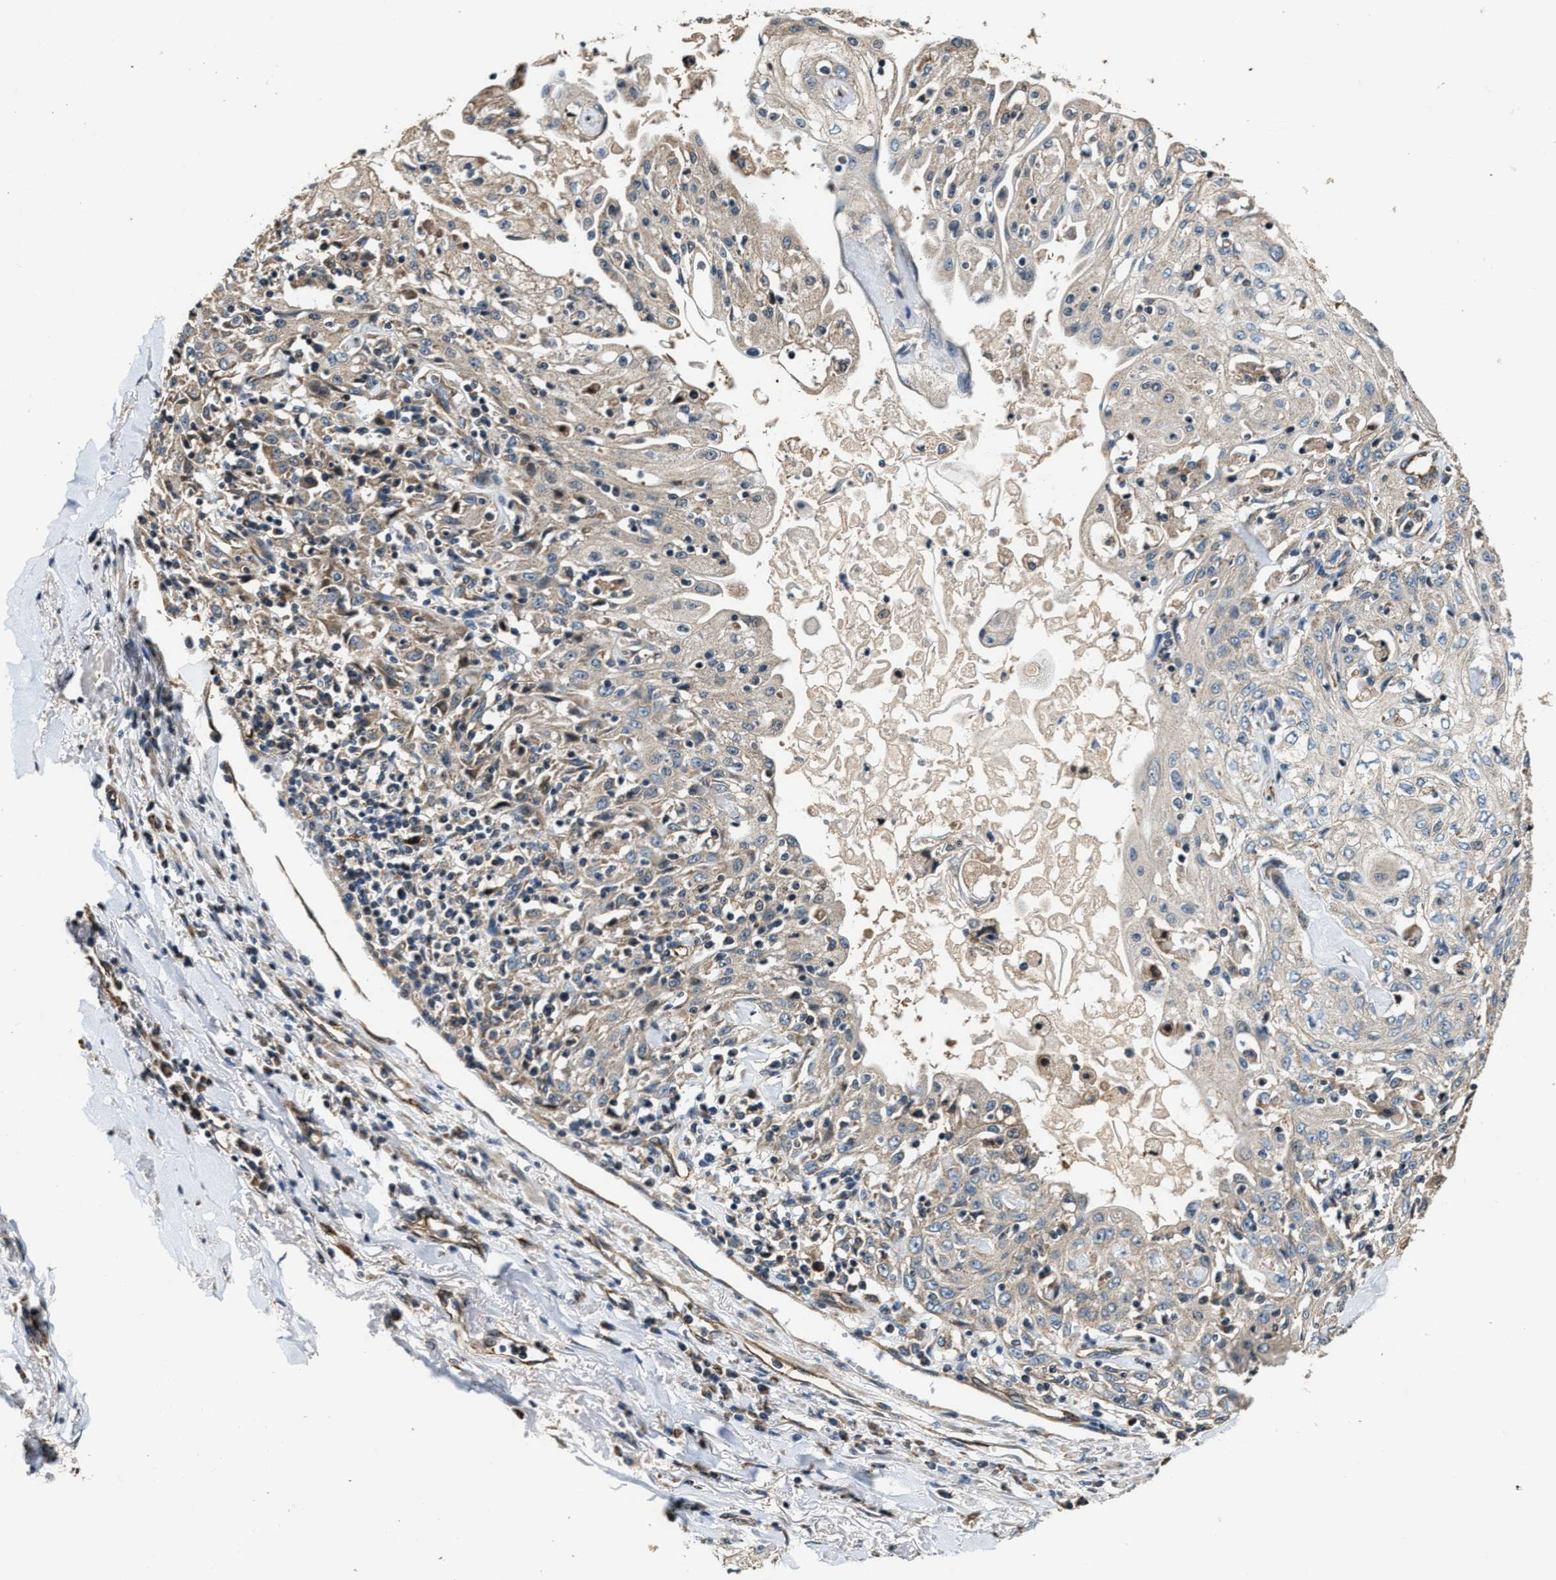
{"staining": {"intensity": "weak", "quantity": "<25%", "location": "cytoplasmic/membranous"}, "tissue": "skin cancer", "cell_type": "Tumor cells", "image_type": "cancer", "snomed": [{"axis": "morphology", "description": "Squamous cell carcinoma, NOS"}, {"axis": "morphology", "description": "Squamous cell carcinoma, metastatic, NOS"}, {"axis": "topography", "description": "Skin"}, {"axis": "topography", "description": "Lymph node"}], "caption": "Tumor cells are negative for protein expression in human skin metastatic squamous cell carcinoma.", "gene": "GFRA3", "patient": {"sex": "male", "age": 75}}